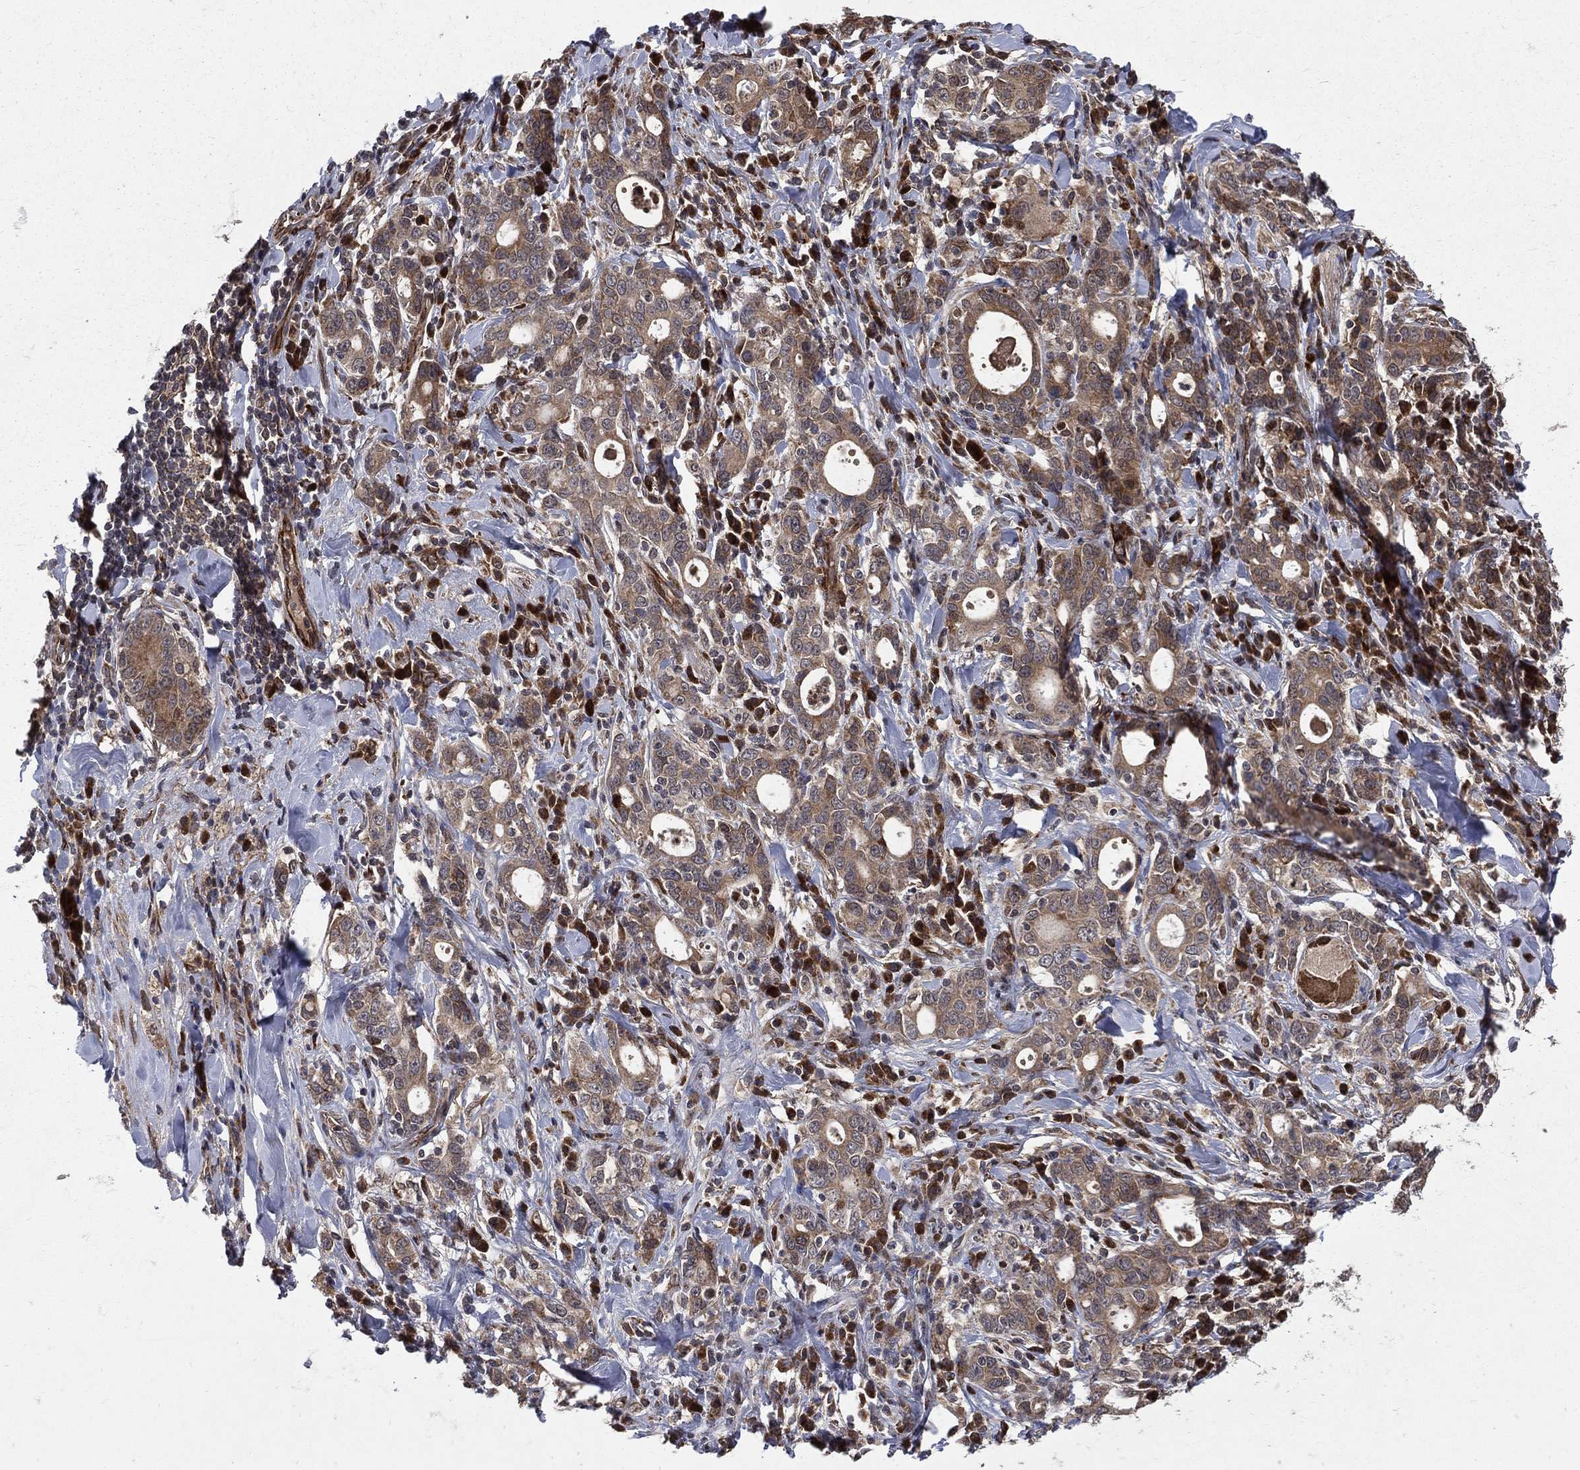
{"staining": {"intensity": "moderate", "quantity": "25%-75%", "location": "cytoplasmic/membranous"}, "tissue": "stomach cancer", "cell_type": "Tumor cells", "image_type": "cancer", "snomed": [{"axis": "morphology", "description": "Adenocarcinoma, NOS"}, {"axis": "topography", "description": "Stomach"}], "caption": "This micrograph exhibits IHC staining of stomach cancer (adenocarcinoma), with medium moderate cytoplasmic/membranous positivity in approximately 25%-75% of tumor cells.", "gene": "RAB11FIP4", "patient": {"sex": "male", "age": 79}}